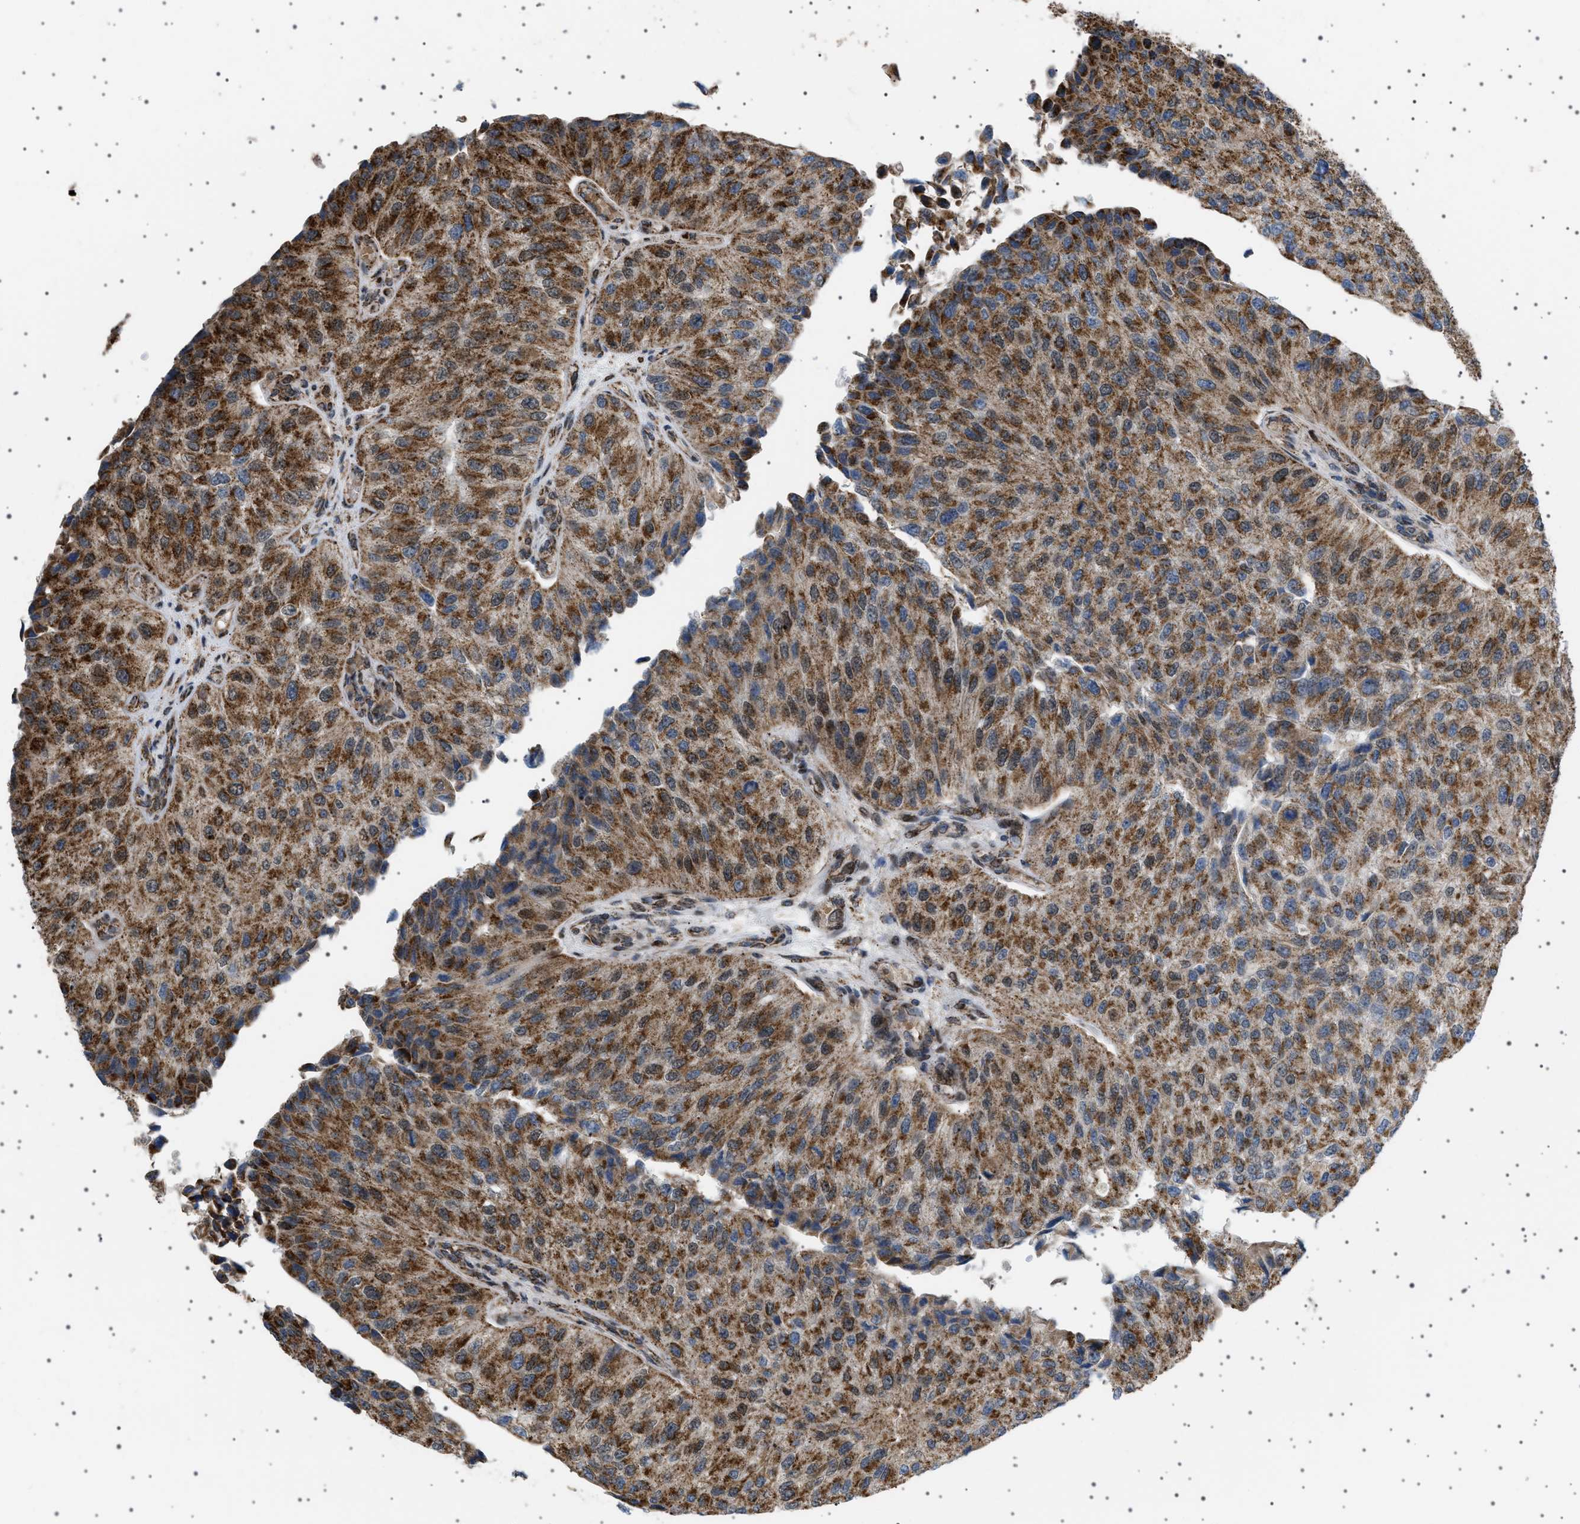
{"staining": {"intensity": "strong", "quantity": ">75%", "location": "cytoplasmic/membranous"}, "tissue": "urothelial cancer", "cell_type": "Tumor cells", "image_type": "cancer", "snomed": [{"axis": "morphology", "description": "Urothelial carcinoma, High grade"}, {"axis": "topography", "description": "Kidney"}, {"axis": "topography", "description": "Urinary bladder"}], "caption": "Protein staining reveals strong cytoplasmic/membranous expression in approximately >75% of tumor cells in urothelial carcinoma (high-grade). (brown staining indicates protein expression, while blue staining denotes nuclei).", "gene": "MELK", "patient": {"sex": "male", "age": 77}}